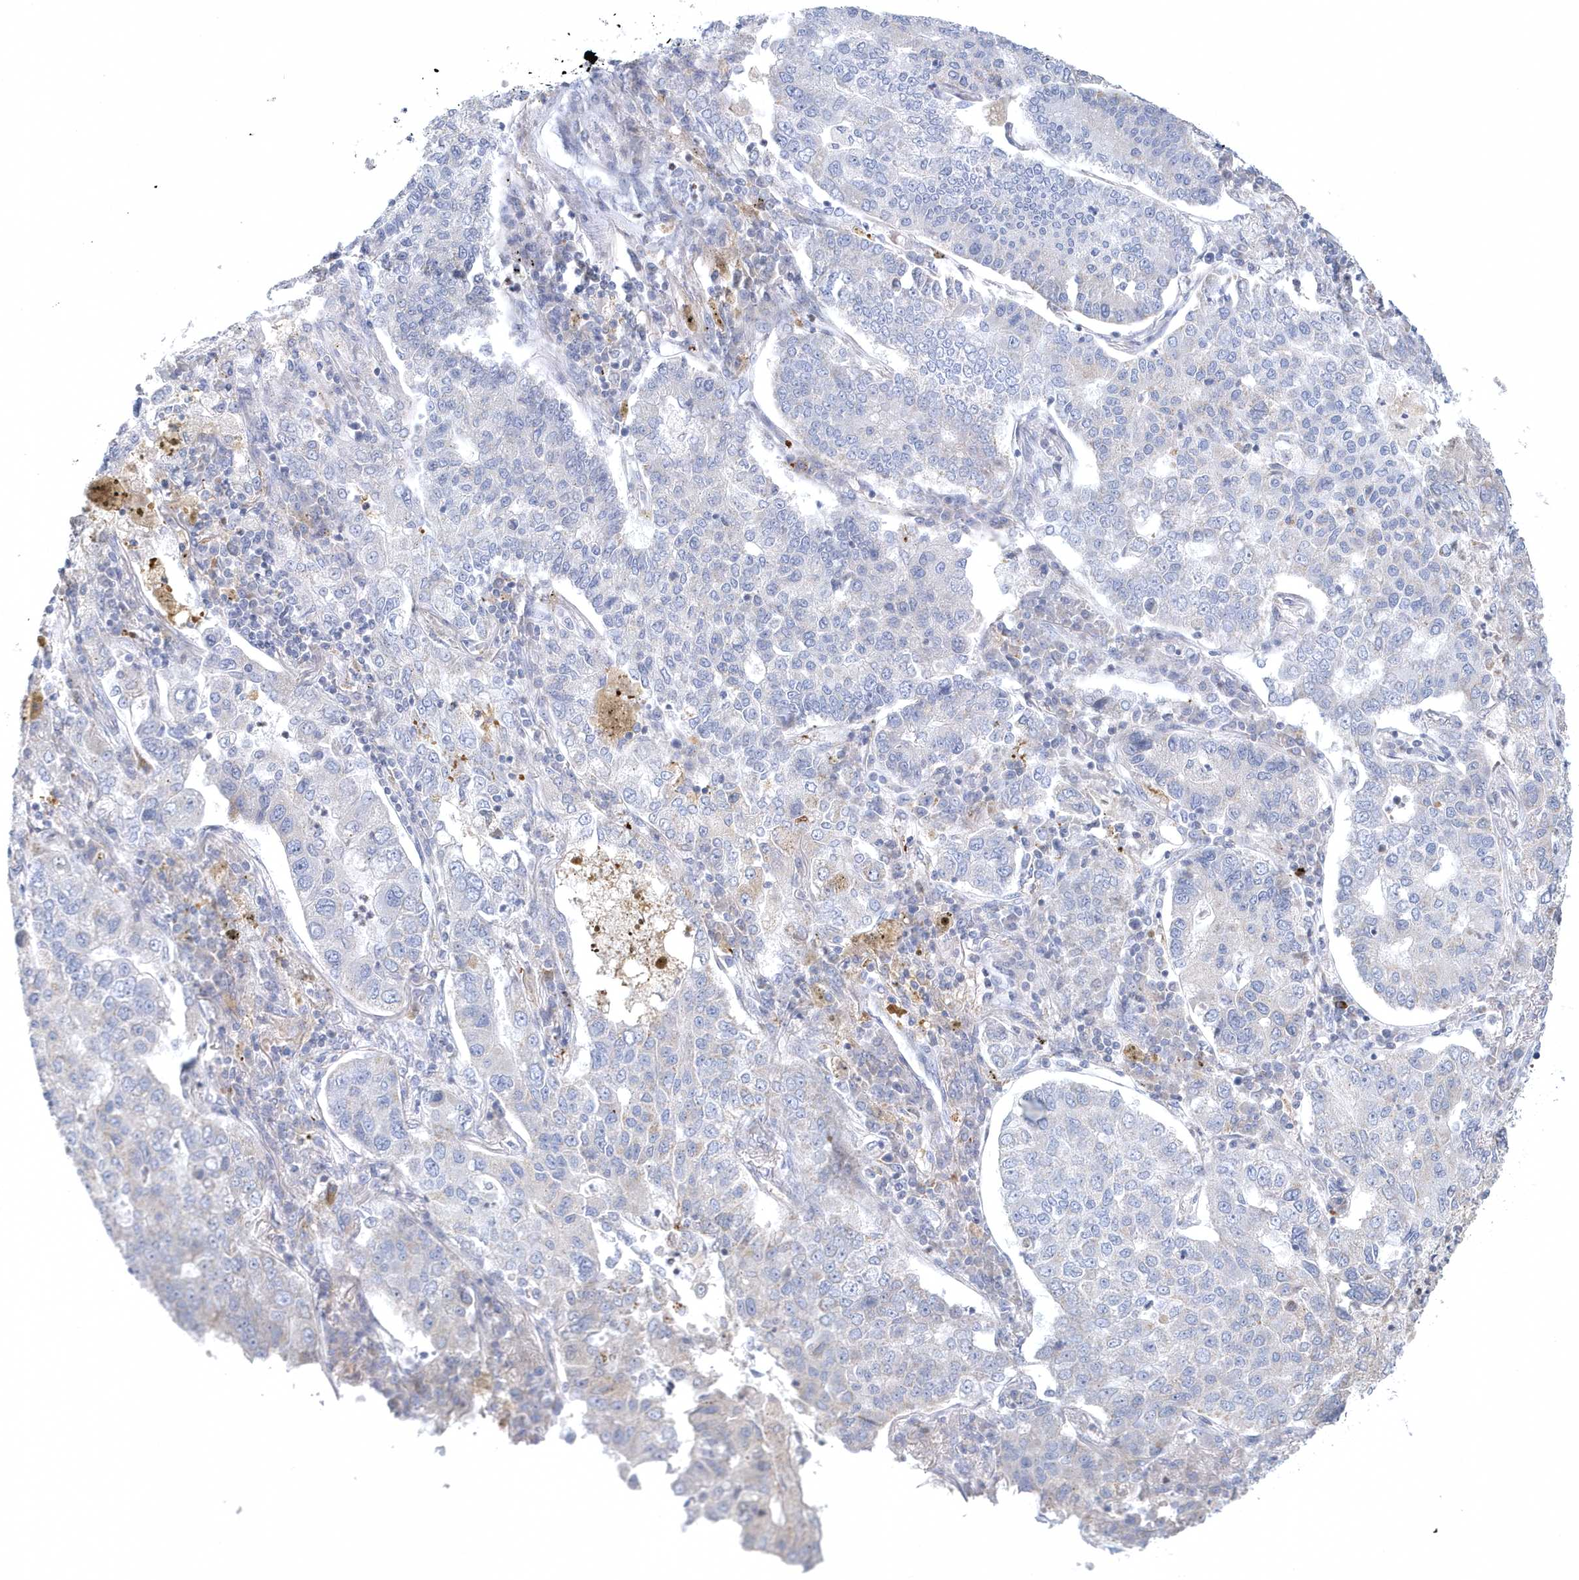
{"staining": {"intensity": "negative", "quantity": "none", "location": "none"}, "tissue": "lung cancer", "cell_type": "Tumor cells", "image_type": "cancer", "snomed": [{"axis": "morphology", "description": "Adenocarcinoma, NOS"}, {"axis": "topography", "description": "Lung"}], "caption": "A photomicrograph of lung adenocarcinoma stained for a protein exhibits no brown staining in tumor cells. (Immunohistochemistry, brightfield microscopy, high magnification).", "gene": "NIPAL1", "patient": {"sex": "male", "age": 49}}